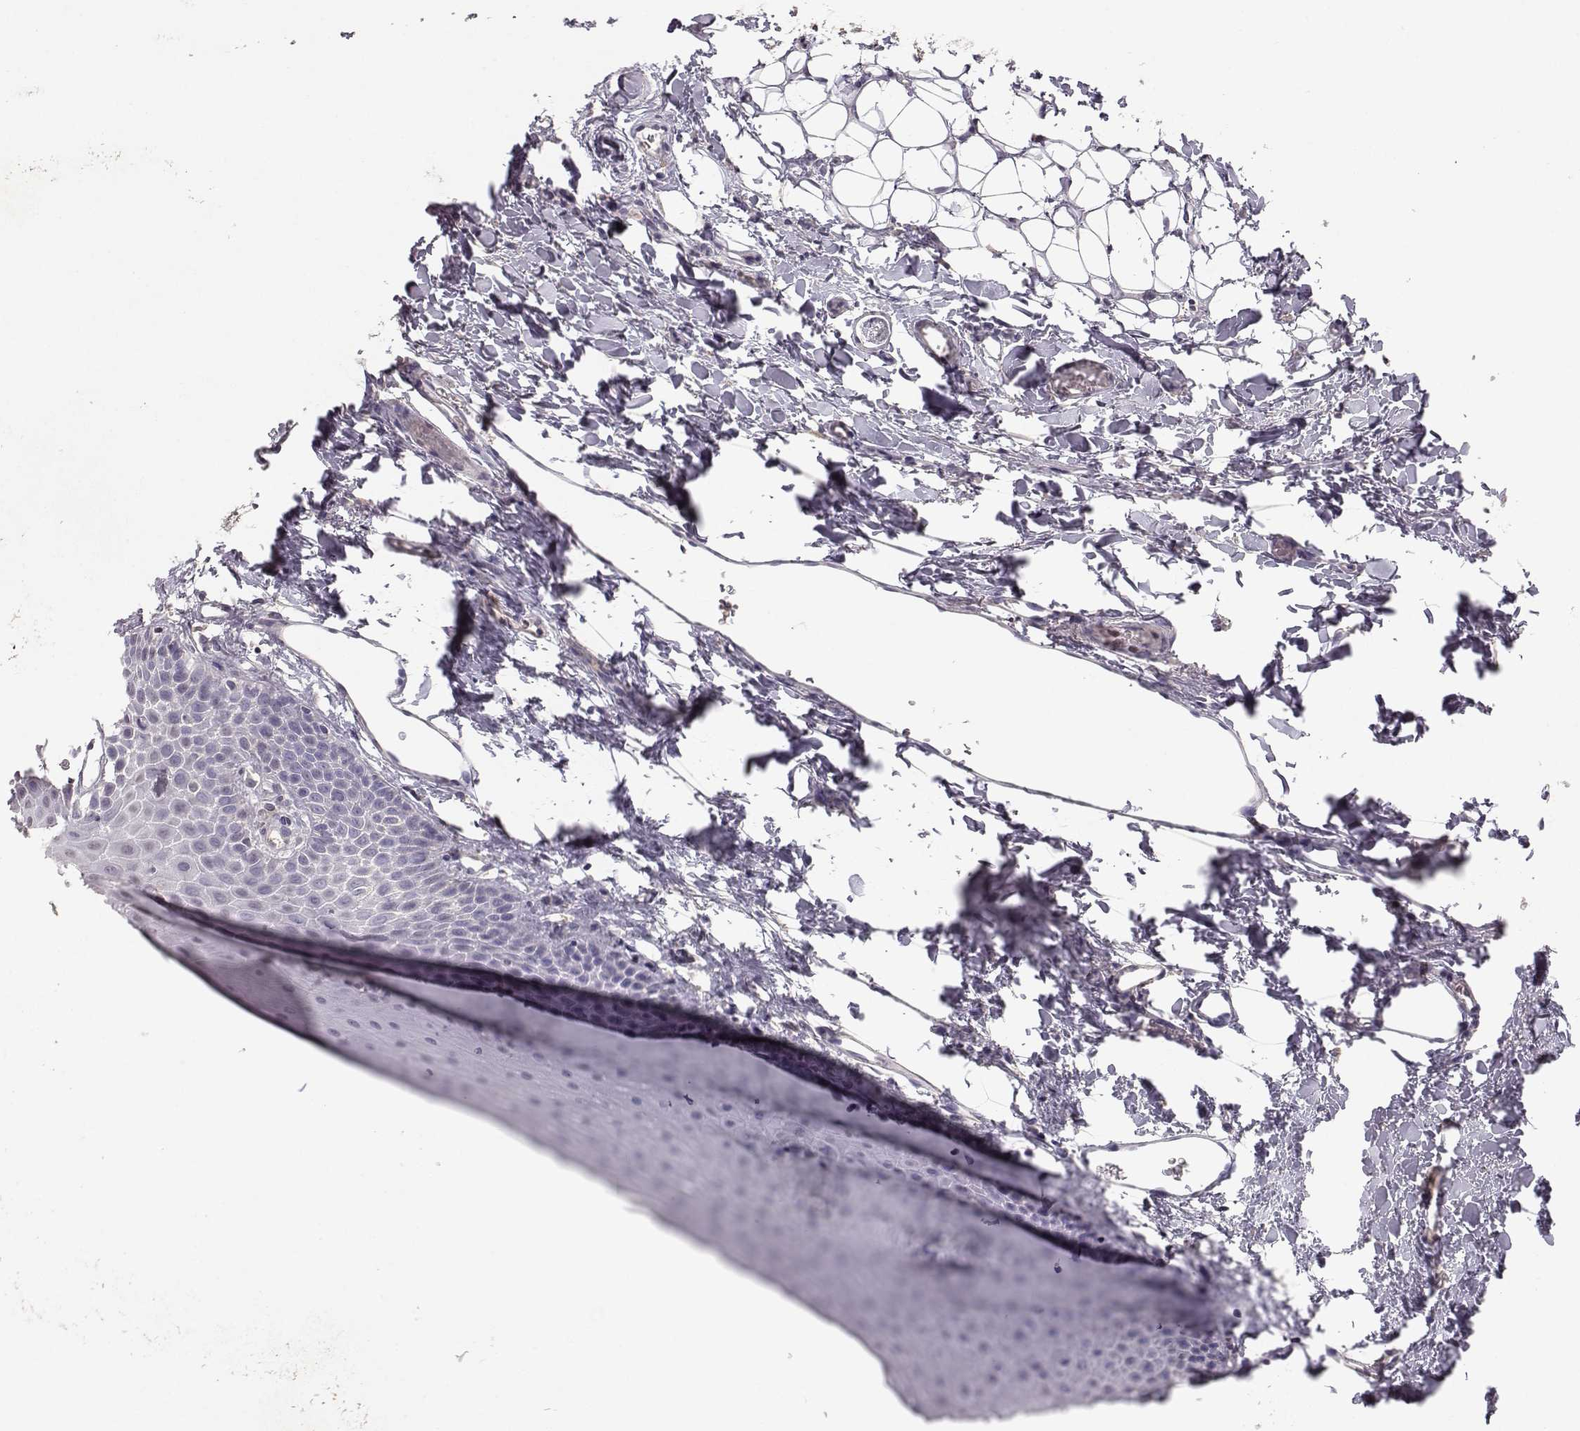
{"staining": {"intensity": "negative", "quantity": "none", "location": "none"}, "tissue": "oral mucosa", "cell_type": "Squamous epithelial cells", "image_type": "normal", "snomed": [{"axis": "morphology", "description": "Normal tissue, NOS"}, {"axis": "topography", "description": "Oral tissue"}], "caption": "Histopathology image shows no significant protein positivity in squamous epithelial cells of normal oral mucosa.", "gene": "PMCH", "patient": {"sex": "male", "age": 81}}